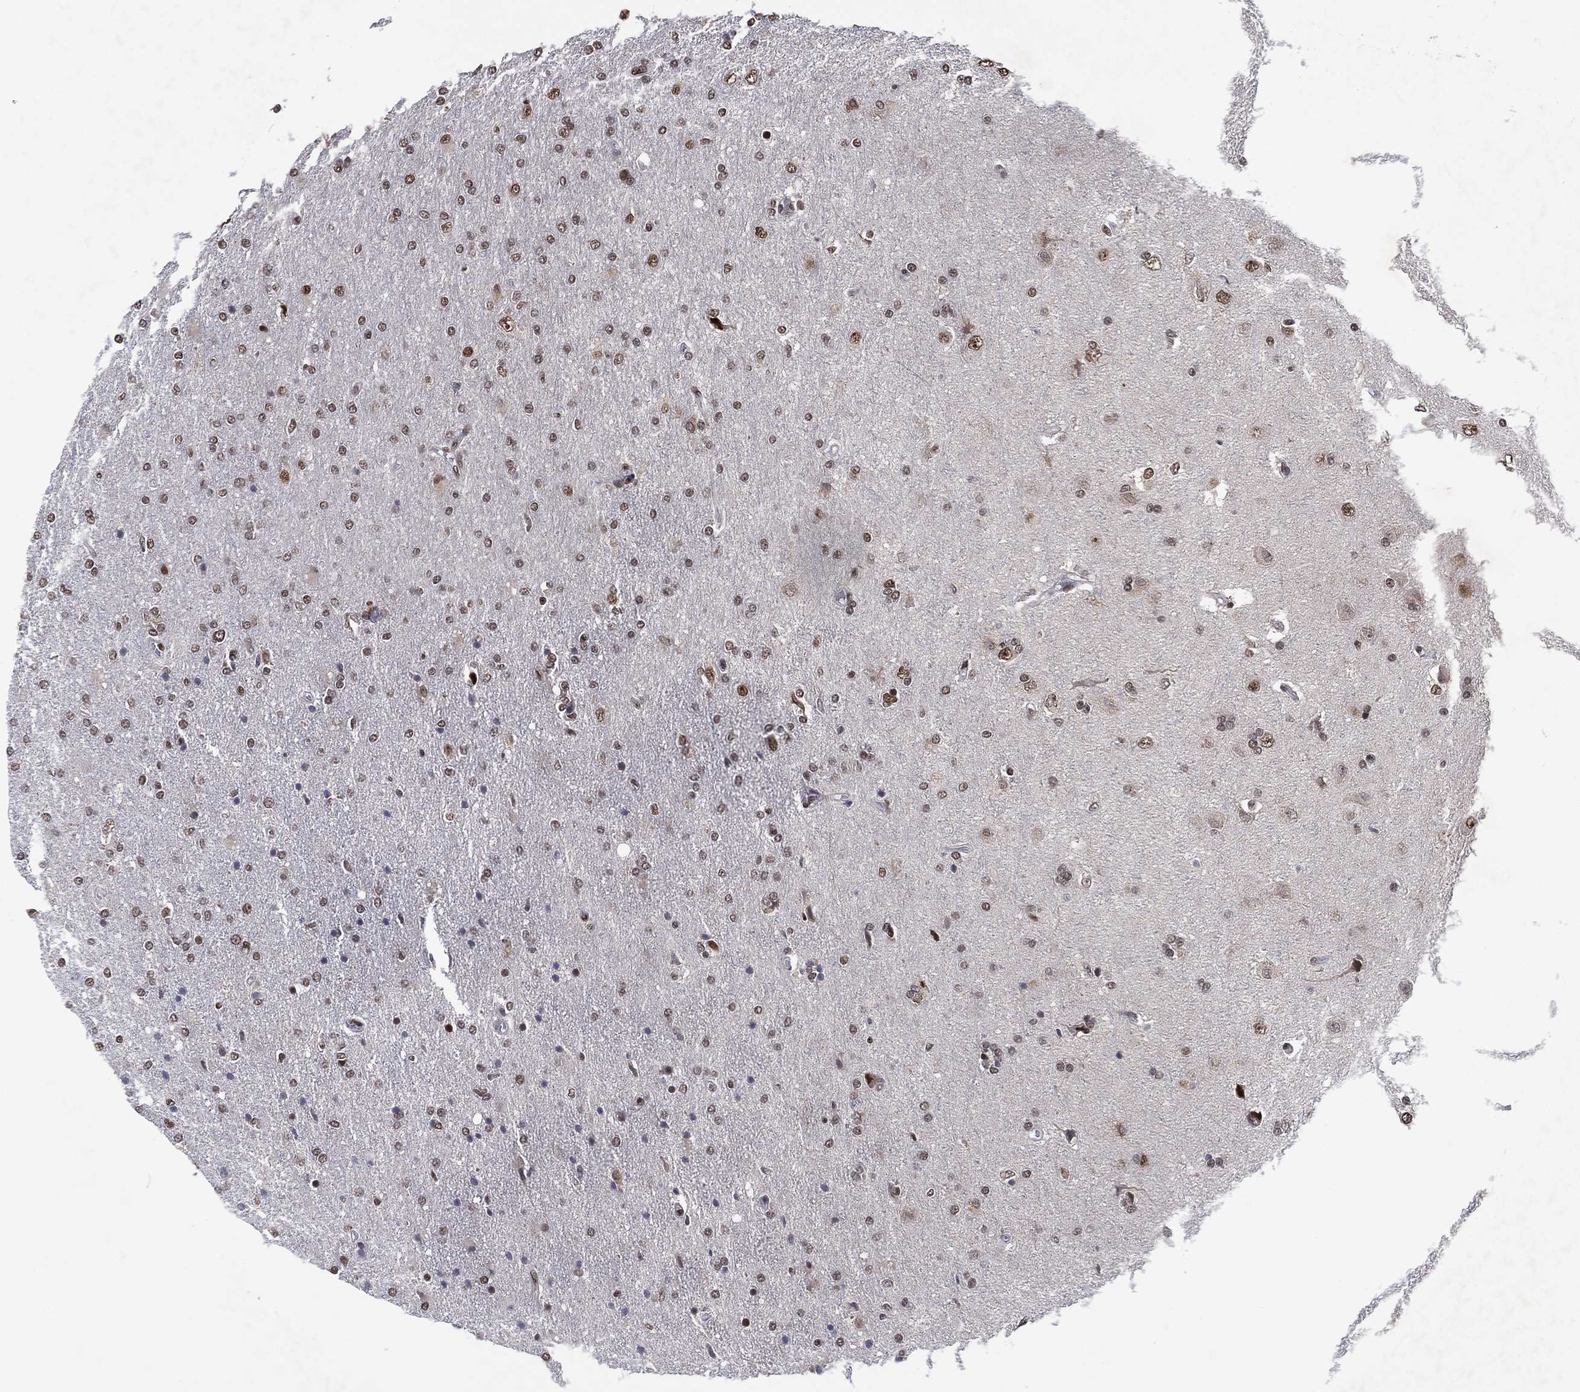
{"staining": {"intensity": "moderate", "quantity": ">75%", "location": "nuclear"}, "tissue": "glioma", "cell_type": "Tumor cells", "image_type": "cancer", "snomed": [{"axis": "morphology", "description": "Glioma, malignant, High grade"}, {"axis": "topography", "description": "Cerebral cortex"}], "caption": "IHC of glioma exhibits medium levels of moderate nuclear expression in about >75% of tumor cells.", "gene": "ZBTB42", "patient": {"sex": "male", "age": 70}}